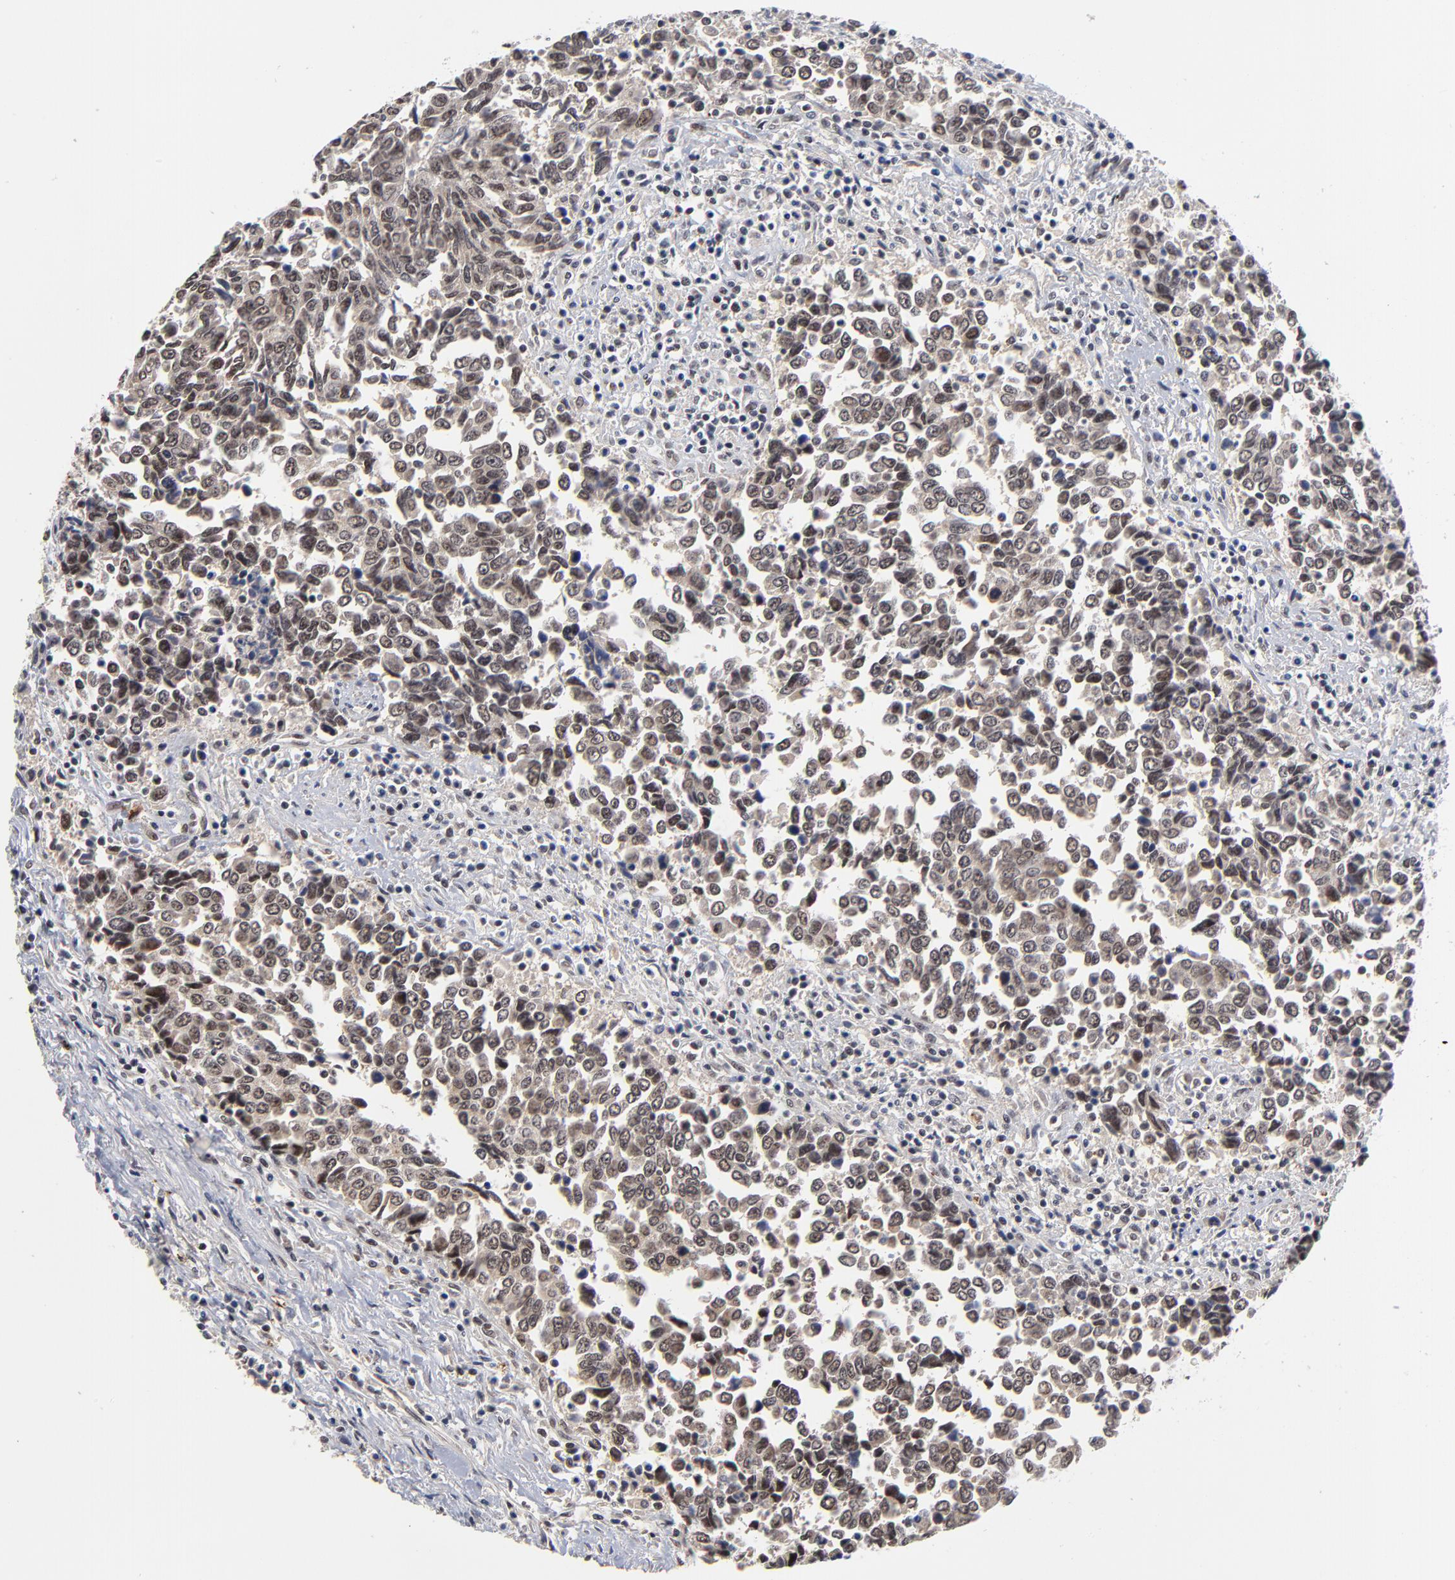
{"staining": {"intensity": "weak", "quantity": ">75%", "location": "nuclear"}, "tissue": "urothelial cancer", "cell_type": "Tumor cells", "image_type": "cancer", "snomed": [{"axis": "morphology", "description": "Urothelial carcinoma, High grade"}, {"axis": "topography", "description": "Urinary bladder"}], "caption": "Urothelial cancer stained with a protein marker displays weak staining in tumor cells.", "gene": "ZNF419", "patient": {"sex": "male", "age": 86}}